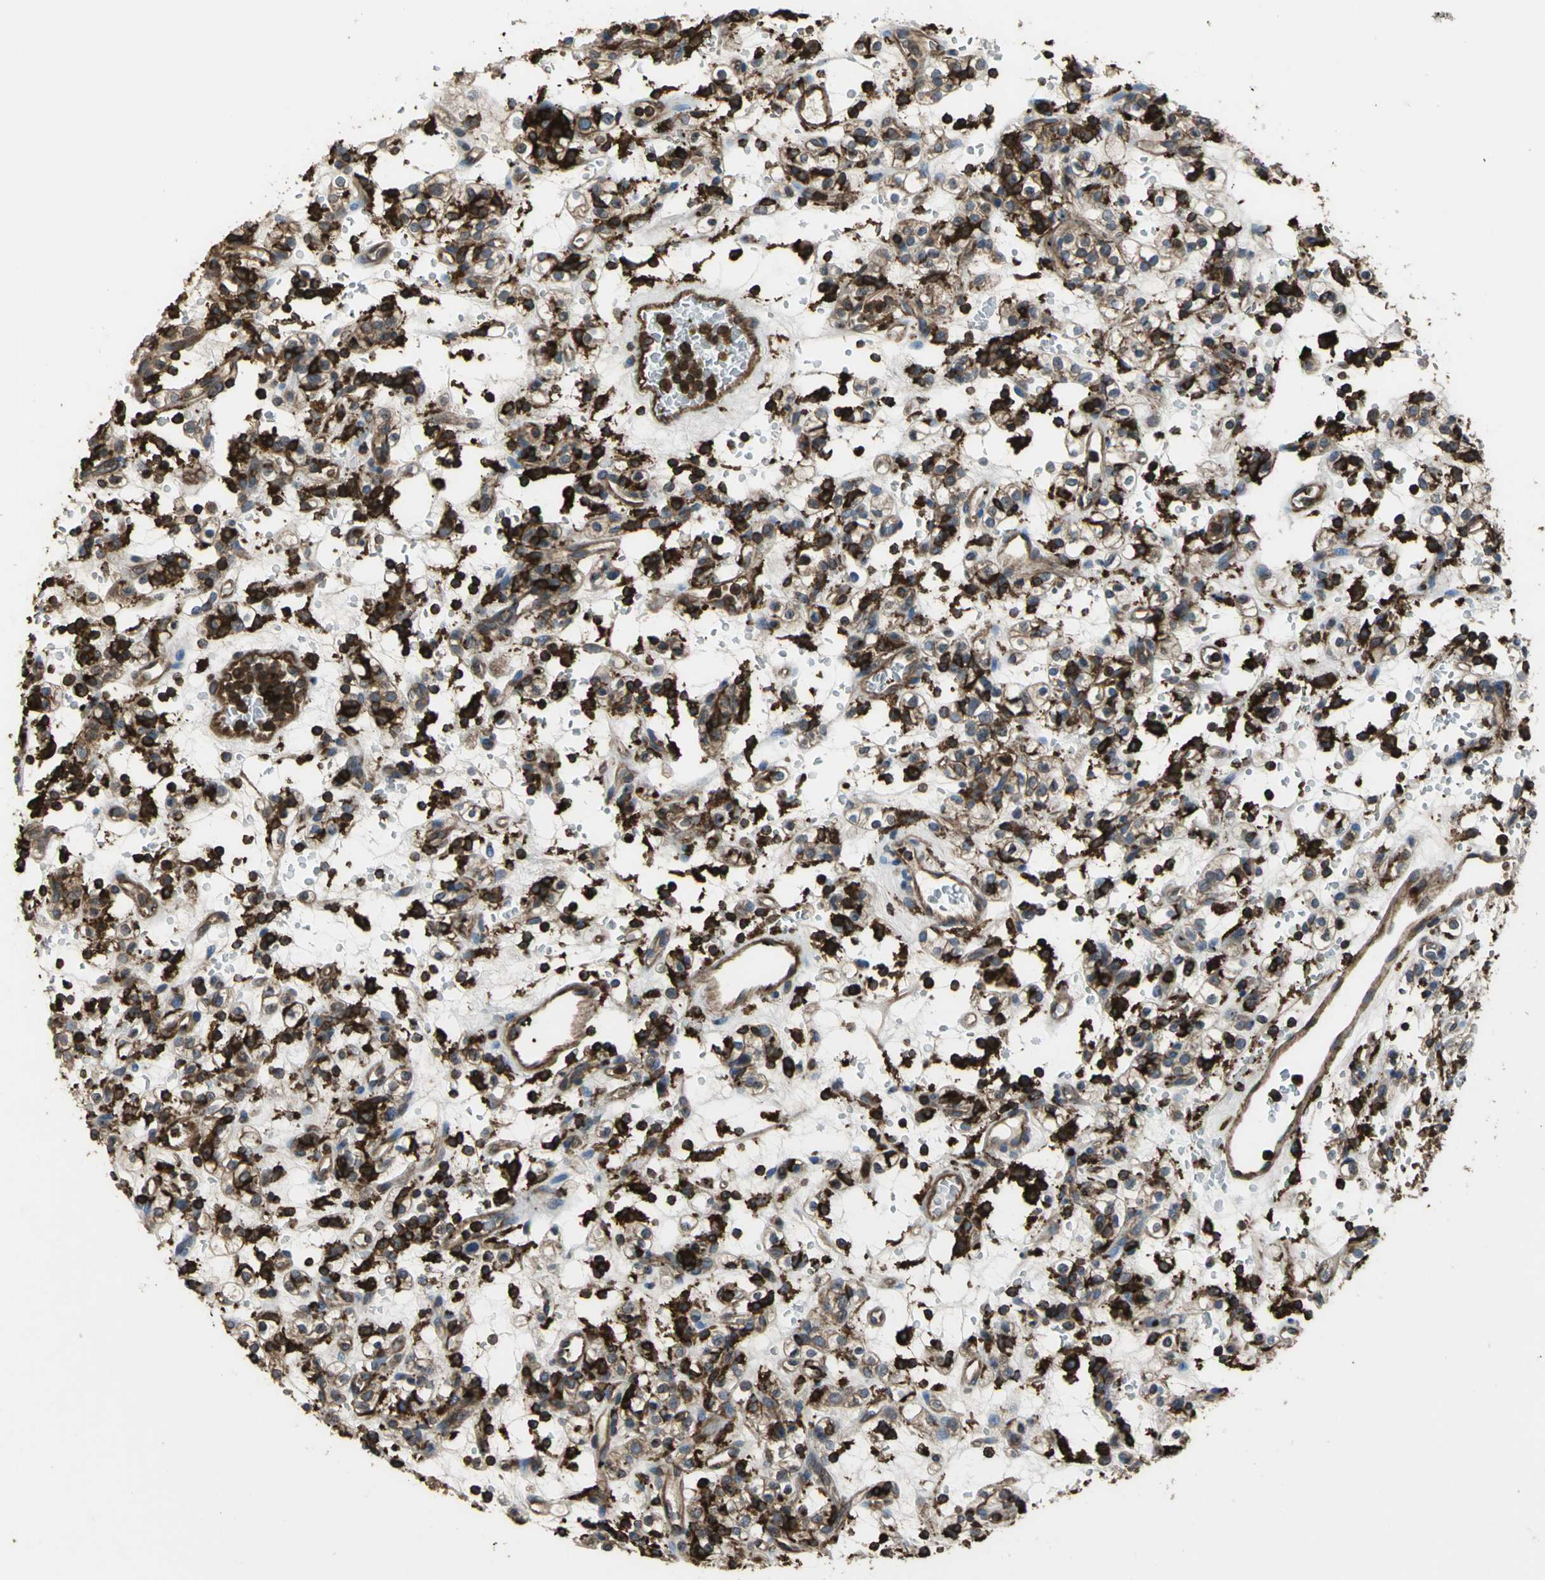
{"staining": {"intensity": "negative", "quantity": "none", "location": "none"}, "tissue": "renal cancer", "cell_type": "Tumor cells", "image_type": "cancer", "snomed": [{"axis": "morphology", "description": "Normal tissue, NOS"}, {"axis": "morphology", "description": "Adenocarcinoma, NOS"}, {"axis": "topography", "description": "Kidney"}], "caption": "Renal adenocarcinoma stained for a protein using immunohistochemistry (IHC) demonstrates no expression tumor cells.", "gene": "TLN1", "patient": {"sex": "female", "age": 72}}